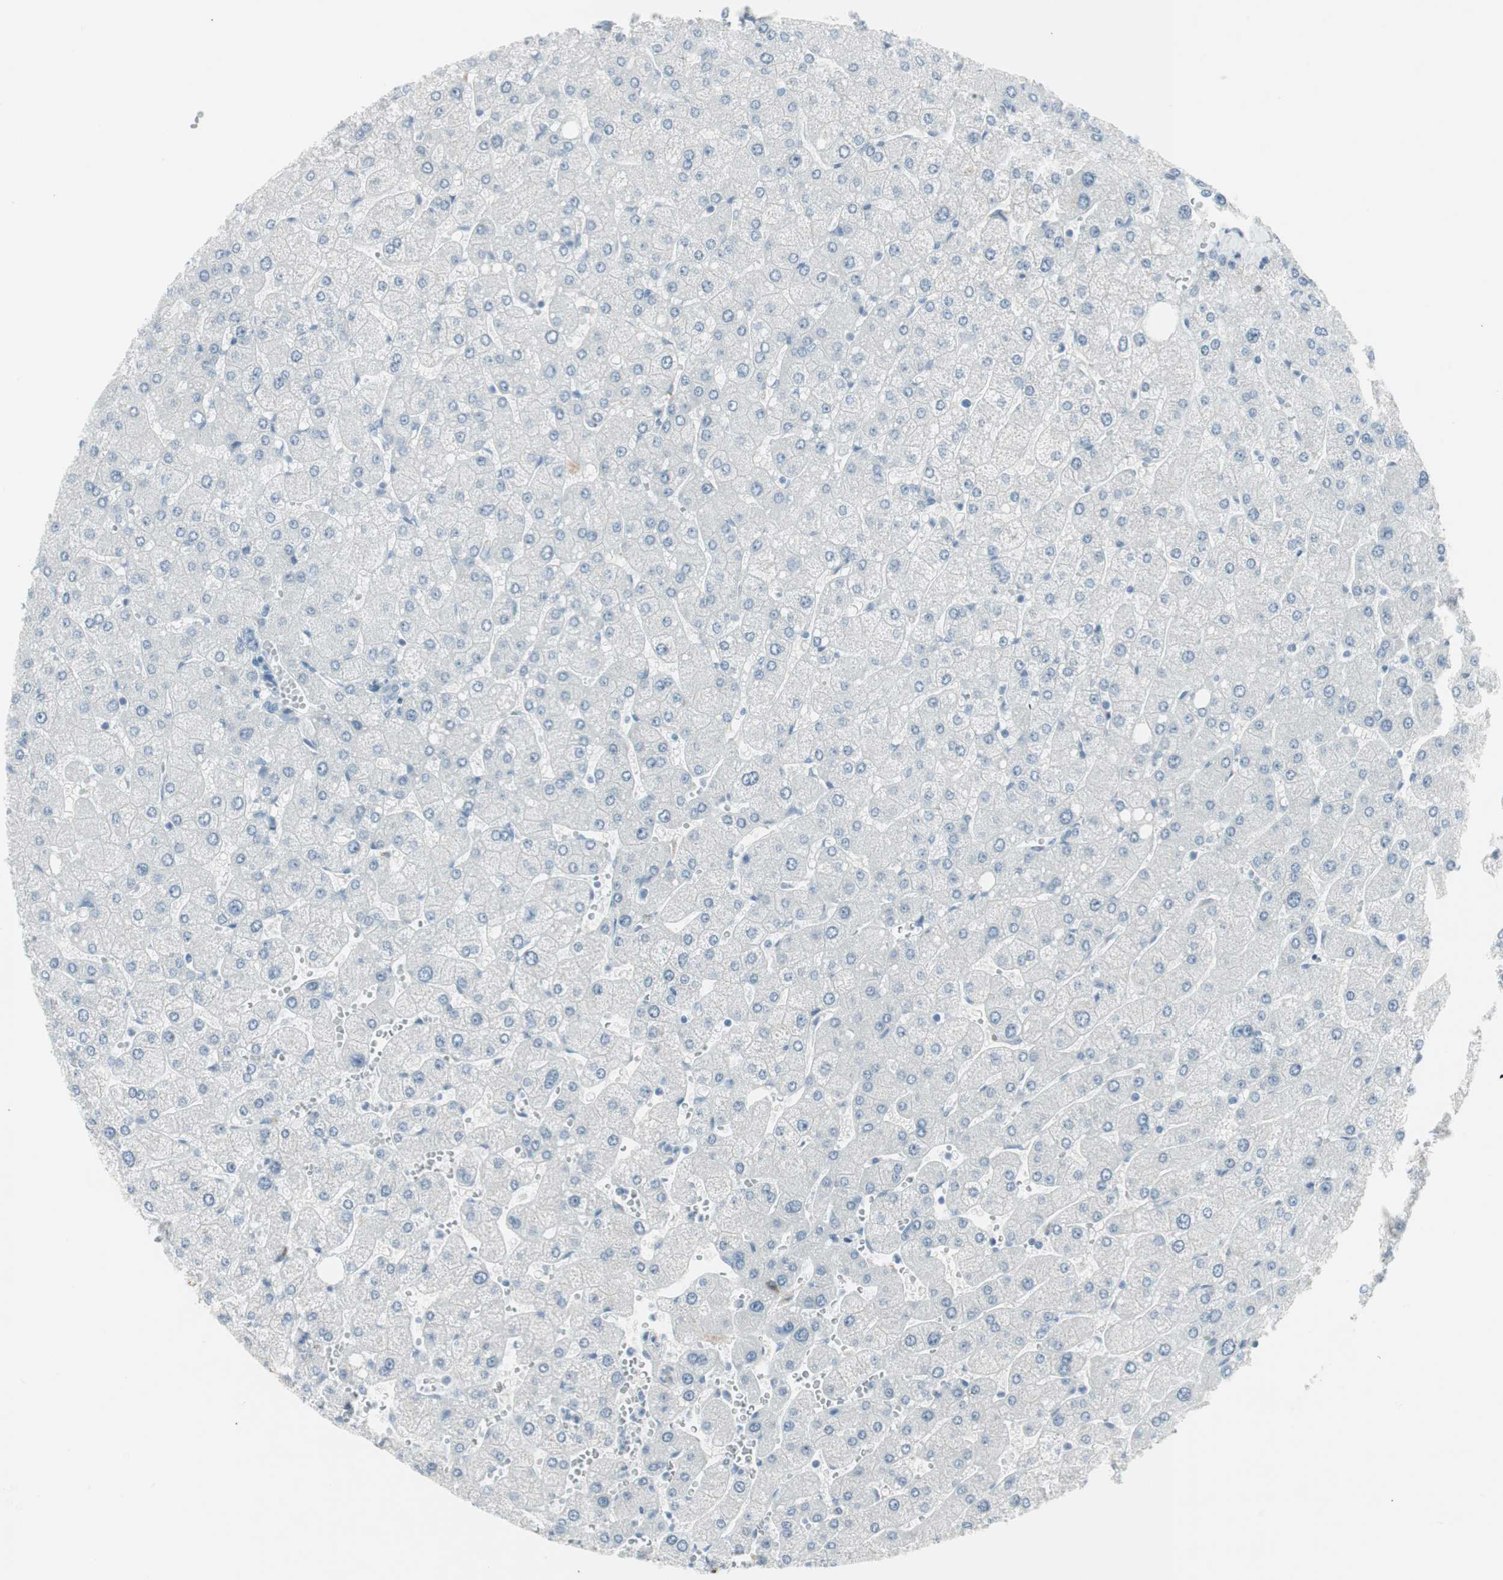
{"staining": {"intensity": "negative", "quantity": "none", "location": "none"}, "tissue": "liver", "cell_type": "Cholangiocytes", "image_type": "normal", "snomed": [{"axis": "morphology", "description": "Normal tissue, NOS"}, {"axis": "topography", "description": "Liver"}], "caption": "This image is of normal liver stained with immunohistochemistry to label a protein in brown with the nuclei are counter-stained blue. There is no positivity in cholangiocytes. Nuclei are stained in blue.", "gene": "AGR2", "patient": {"sex": "male", "age": 55}}